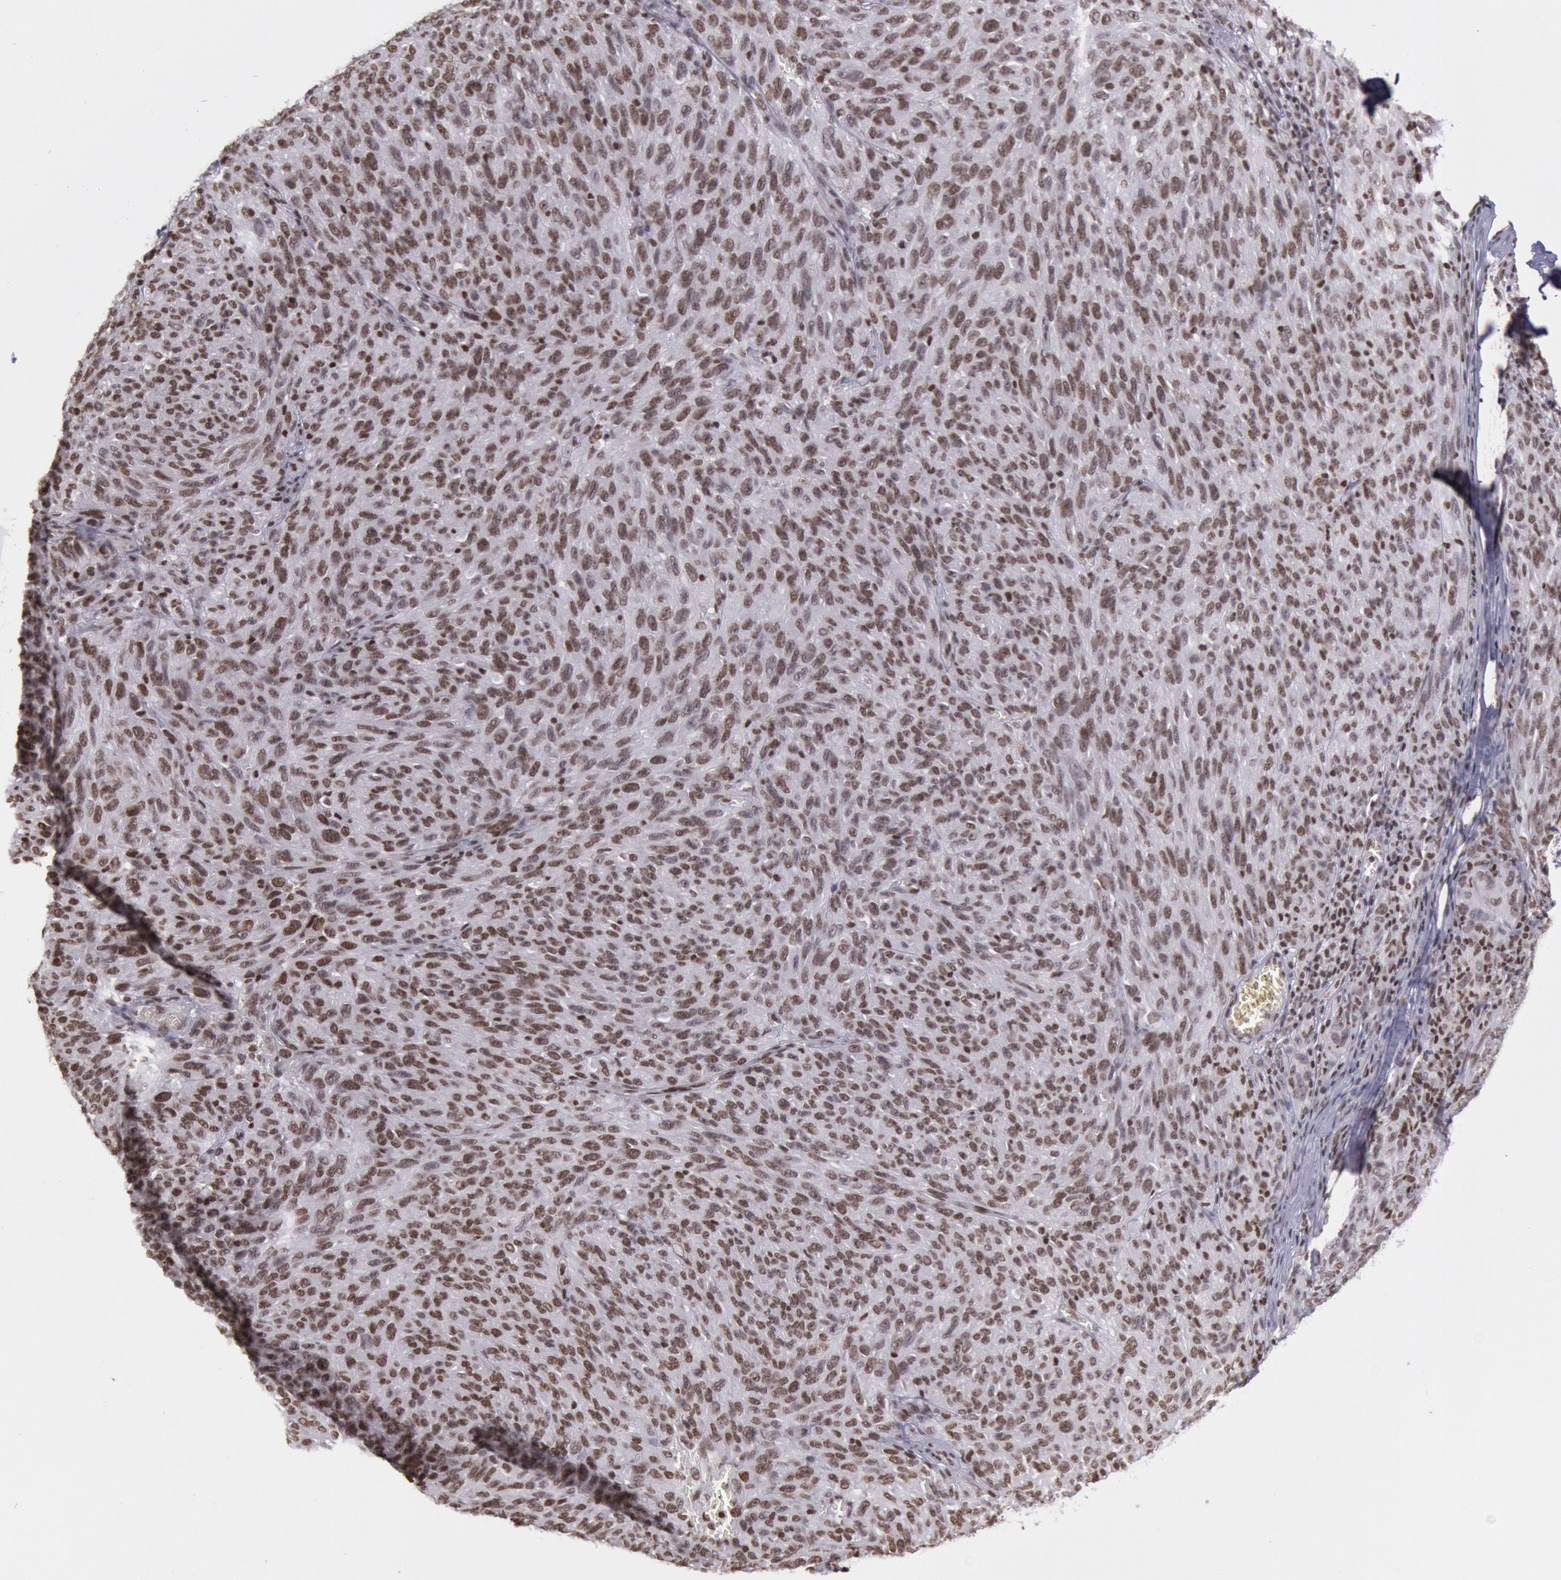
{"staining": {"intensity": "moderate", "quantity": ">75%", "location": "nuclear"}, "tissue": "melanoma", "cell_type": "Tumor cells", "image_type": "cancer", "snomed": [{"axis": "morphology", "description": "Malignant melanoma, NOS"}, {"axis": "topography", "description": "Skin"}], "caption": "IHC staining of melanoma, which exhibits medium levels of moderate nuclear staining in approximately >75% of tumor cells indicating moderate nuclear protein positivity. The staining was performed using DAB (brown) for protein detection and nuclei were counterstained in hematoxylin (blue).", "gene": "NKAP", "patient": {"sex": "male", "age": 76}}